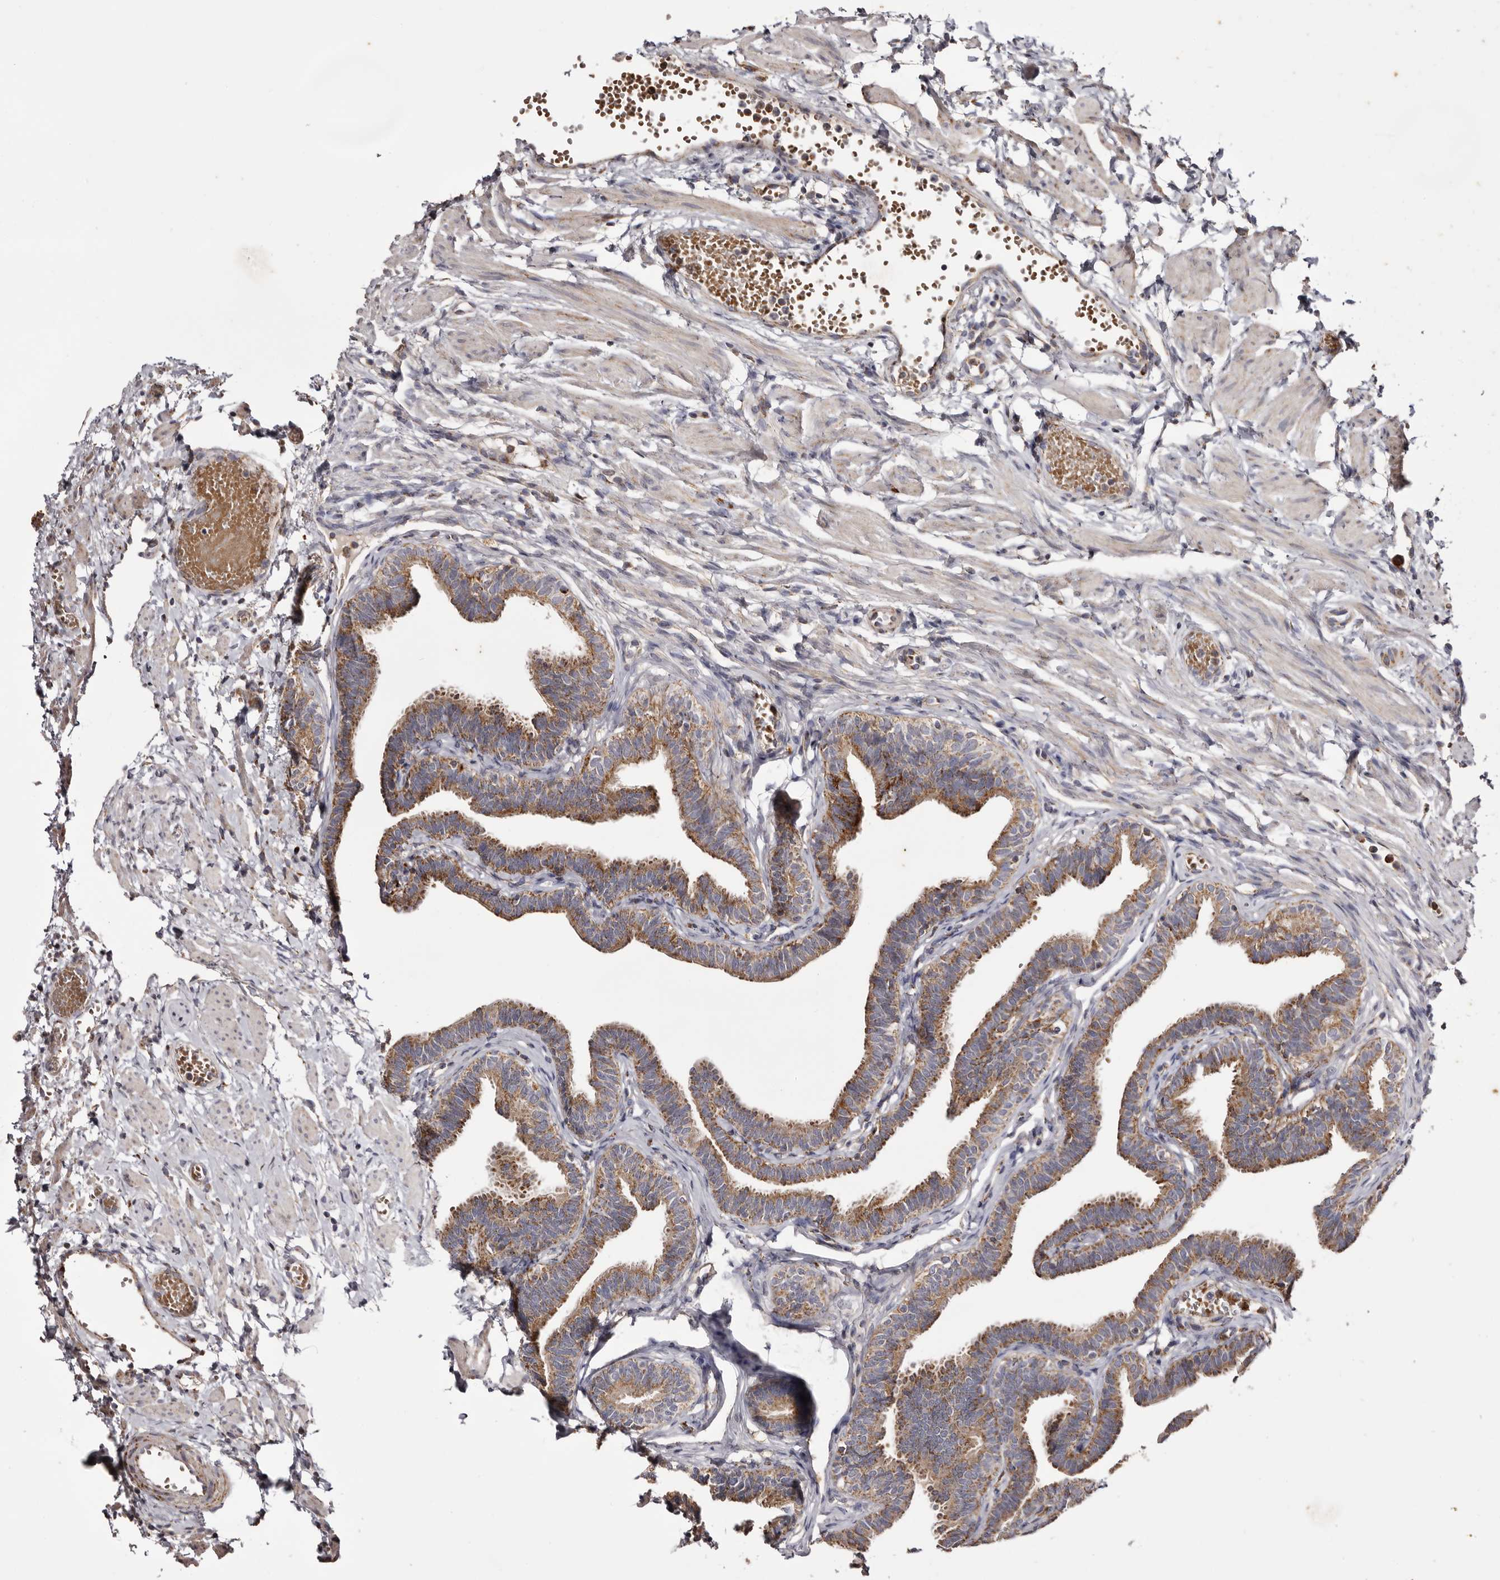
{"staining": {"intensity": "moderate", "quantity": ">75%", "location": "cytoplasmic/membranous"}, "tissue": "fallopian tube", "cell_type": "Glandular cells", "image_type": "normal", "snomed": [{"axis": "morphology", "description": "Normal tissue, NOS"}, {"axis": "topography", "description": "Fallopian tube"}, {"axis": "topography", "description": "Ovary"}], "caption": "A micrograph of fallopian tube stained for a protein exhibits moderate cytoplasmic/membranous brown staining in glandular cells.", "gene": "MECR", "patient": {"sex": "female", "age": 23}}